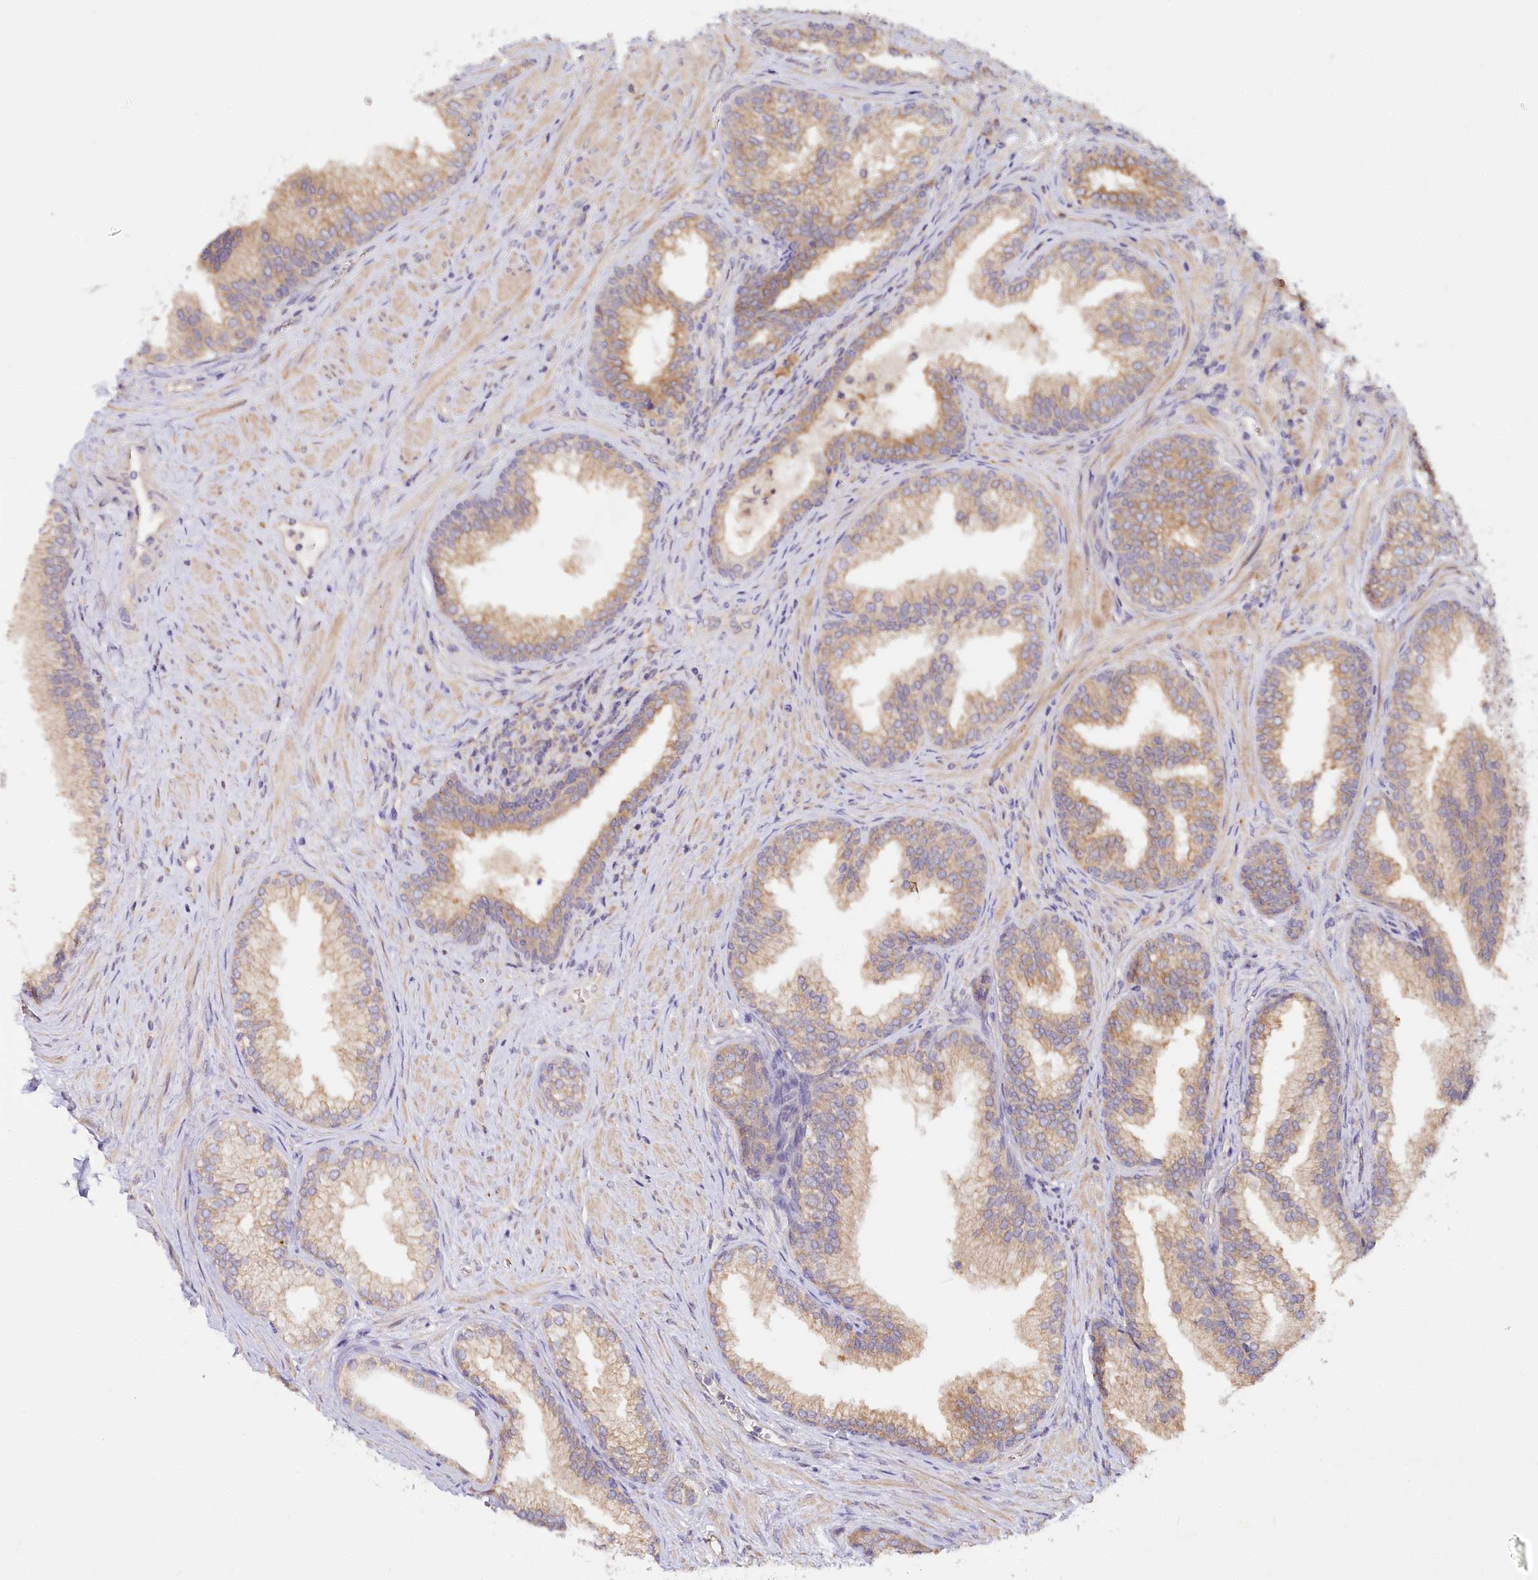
{"staining": {"intensity": "moderate", "quantity": "25%-75%", "location": "cytoplasmic/membranous"}, "tissue": "prostate", "cell_type": "Glandular cells", "image_type": "normal", "snomed": [{"axis": "morphology", "description": "Normal tissue, NOS"}, {"axis": "topography", "description": "Prostate"}], "caption": "IHC micrograph of unremarkable prostate: human prostate stained using IHC demonstrates medium levels of moderate protein expression localized specifically in the cytoplasmic/membranous of glandular cells, appearing as a cytoplasmic/membranous brown color.", "gene": "PAIP2", "patient": {"sex": "male", "age": 76}}